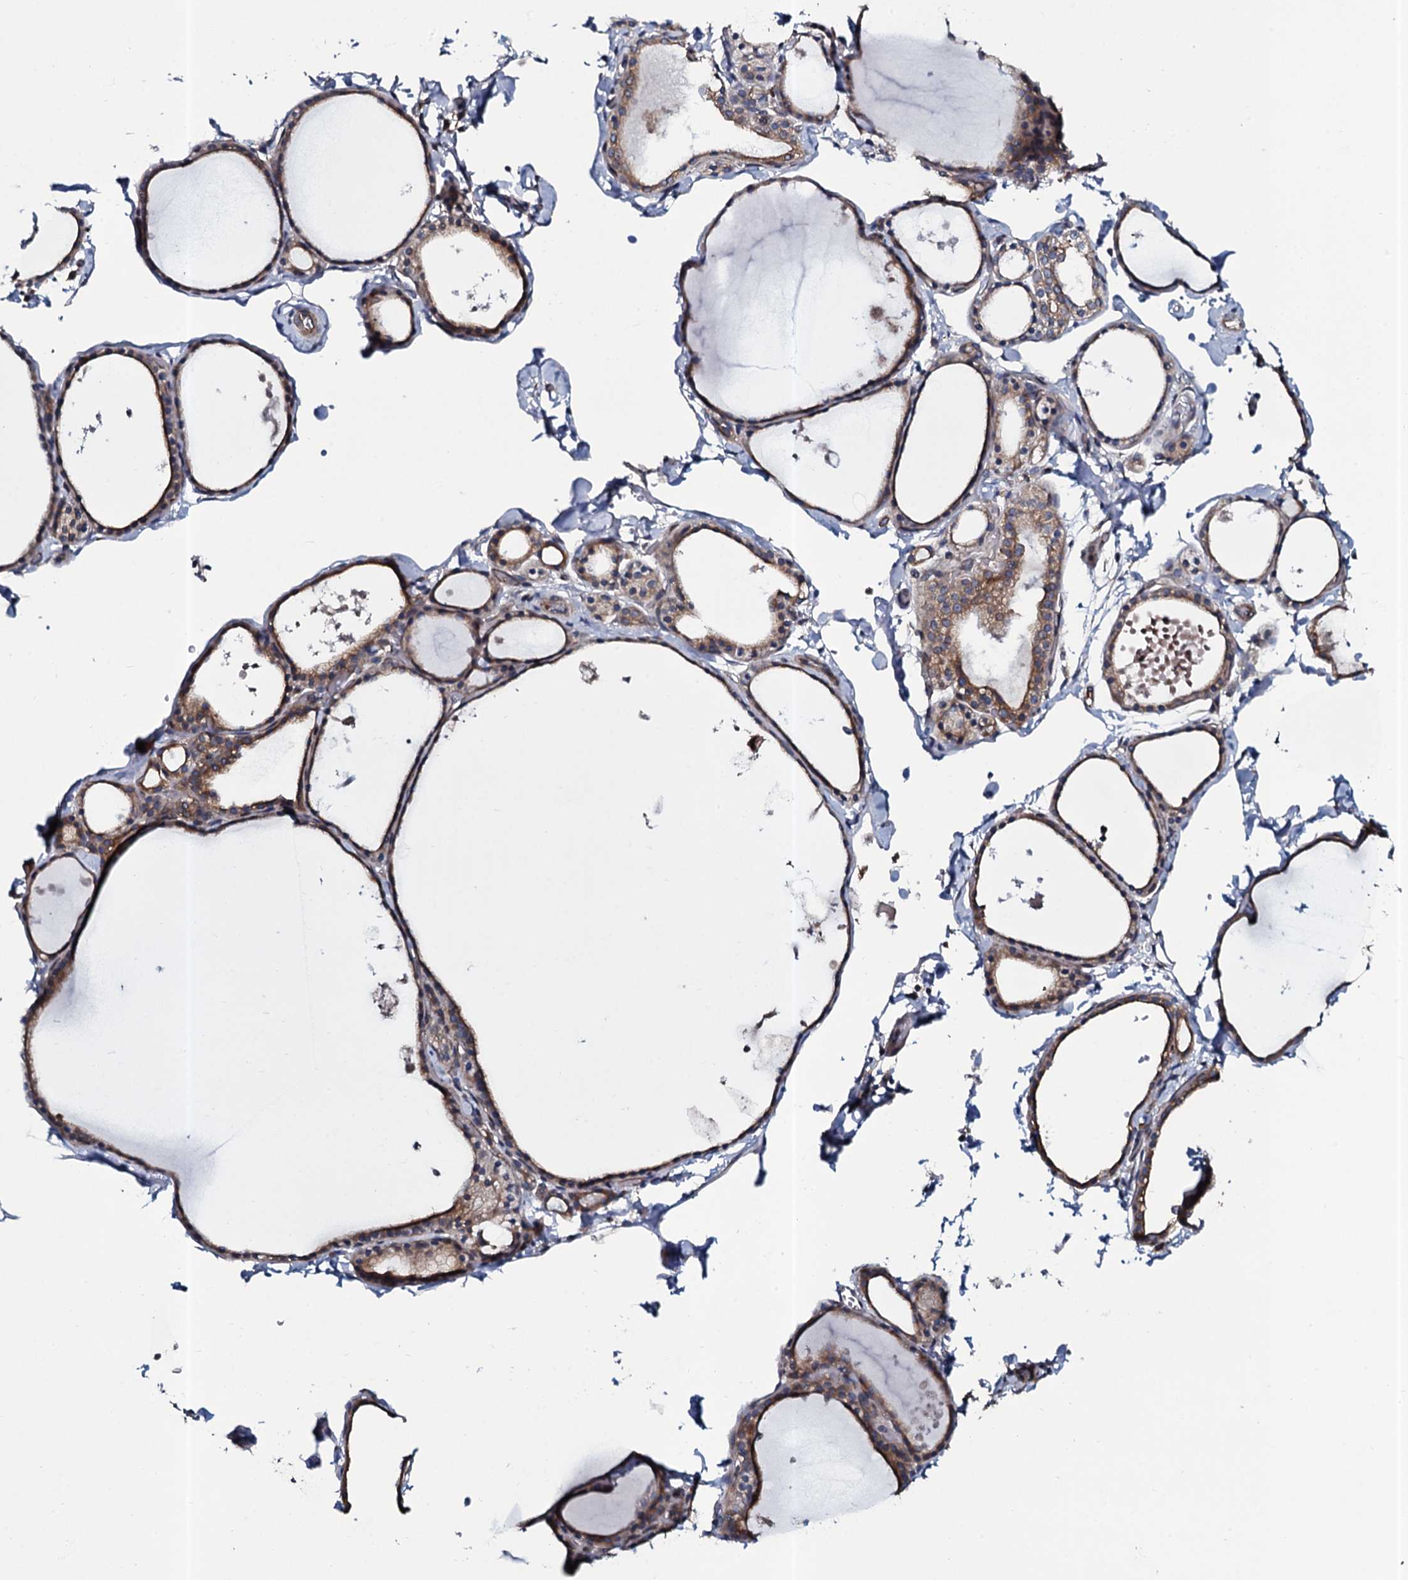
{"staining": {"intensity": "moderate", "quantity": ">75%", "location": "cytoplasmic/membranous"}, "tissue": "thyroid gland", "cell_type": "Glandular cells", "image_type": "normal", "snomed": [{"axis": "morphology", "description": "Normal tissue, NOS"}, {"axis": "topography", "description": "Thyroid gland"}], "caption": "An immunohistochemistry photomicrograph of unremarkable tissue is shown. Protein staining in brown highlights moderate cytoplasmic/membranous positivity in thyroid gland within glandular cells. (IHC, brightfield microscopy, high magnification).", "gene": "TMEM151A", "patient": {"sex": "male", "age": 56}}